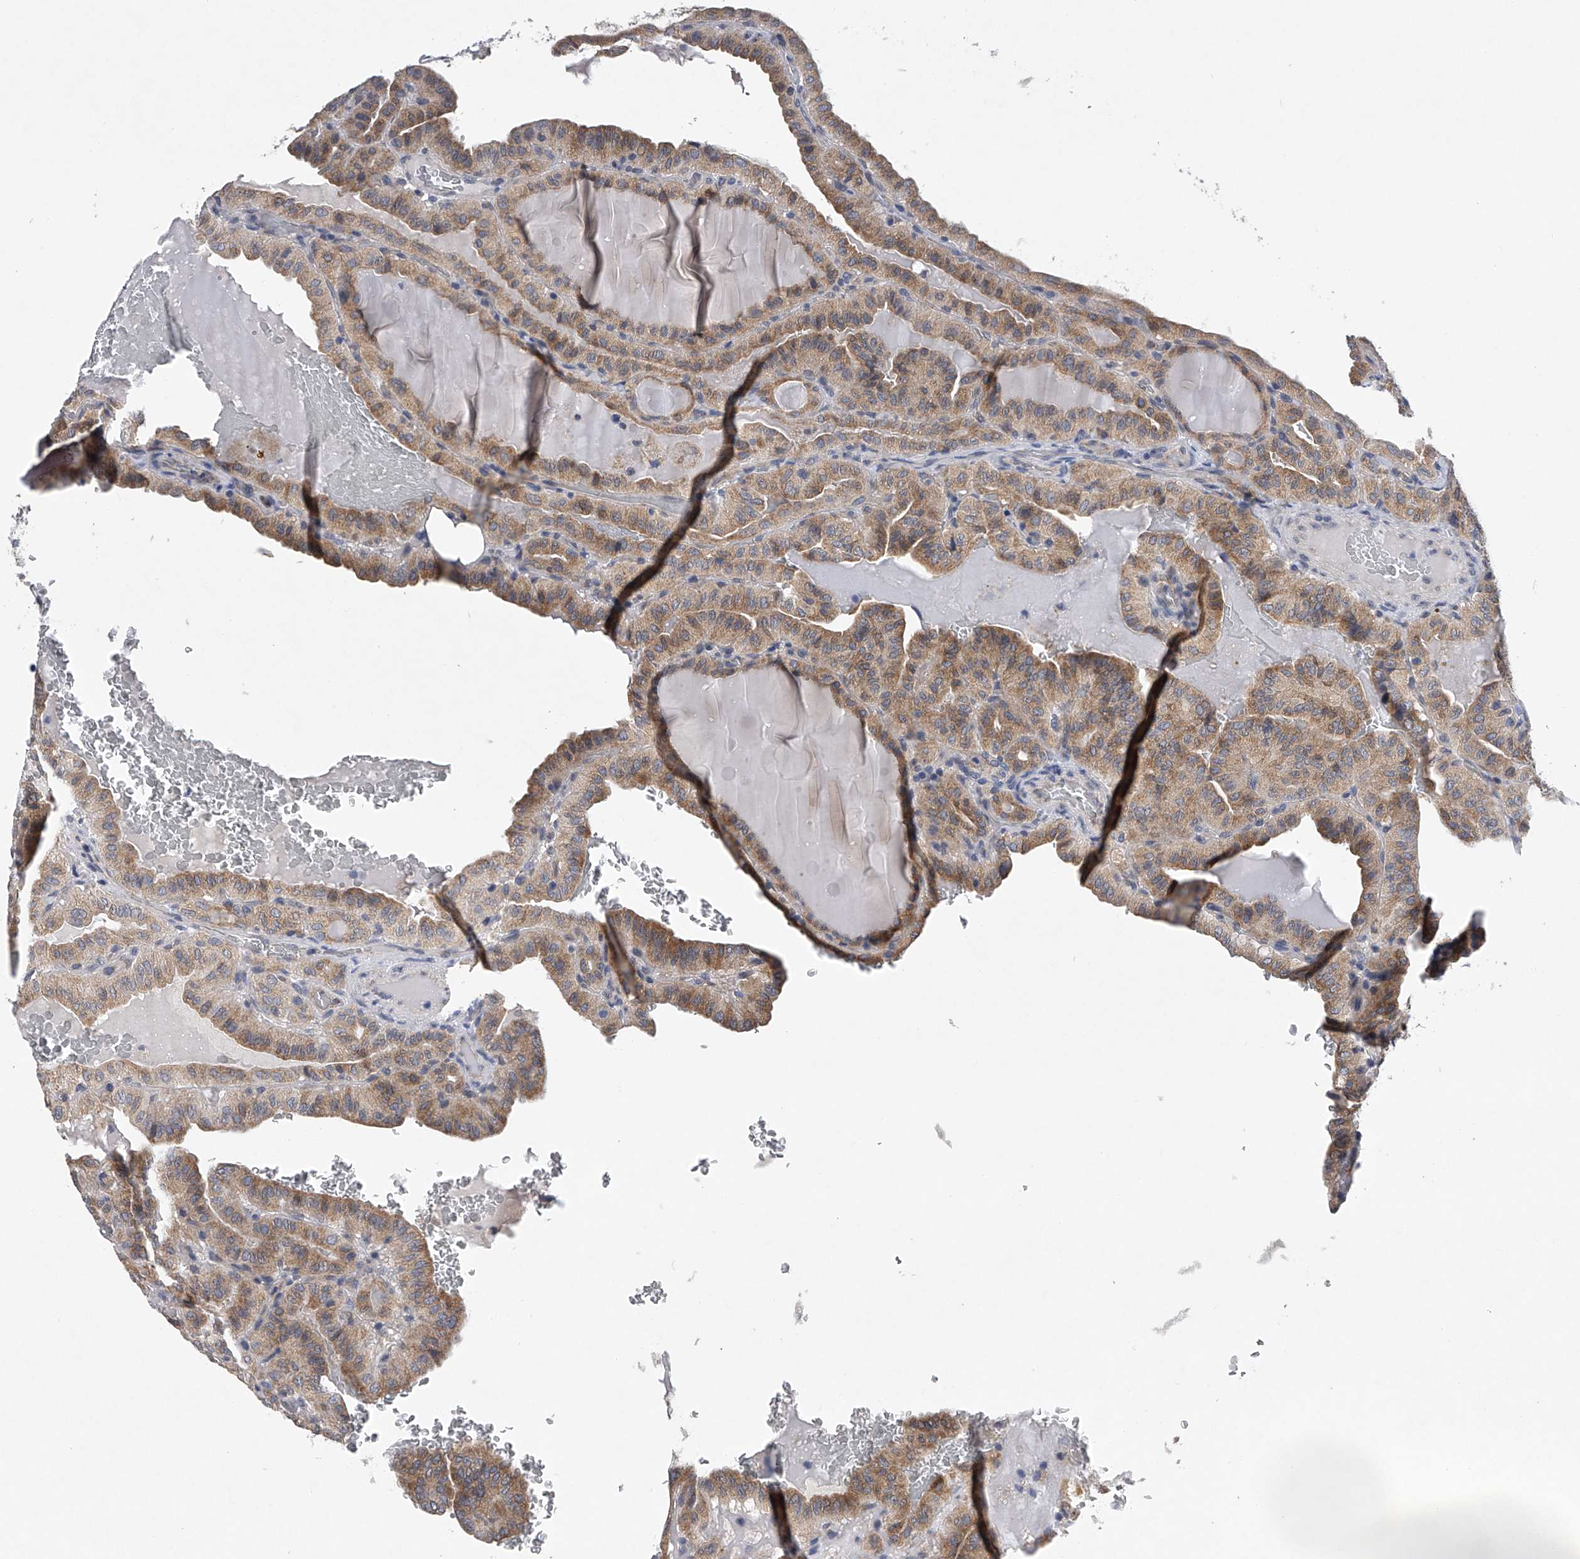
{"staining": {"intensity": "moderate", "quantity": ">75%", "location": "cytoplasmic/membranous"}, "tissue": "thyroid cancer", "cell_type": "Tumor cells", "image_type": "cancer", "snomed": [{"axis": "morphology", "description": "Papillary adenocarcinoma, NOS"}, {"axis": "topography", "description": "Thyroid gland"}], "caption": "Immunohistochemical staining of thyroid cancer (papillary adenocarcinoma) displays moderate cytoplasmic/membranous protein expression in about >75% of tumor cells.", "gene": "RNF5", "patient": {"sex": "male", "age": 77}}